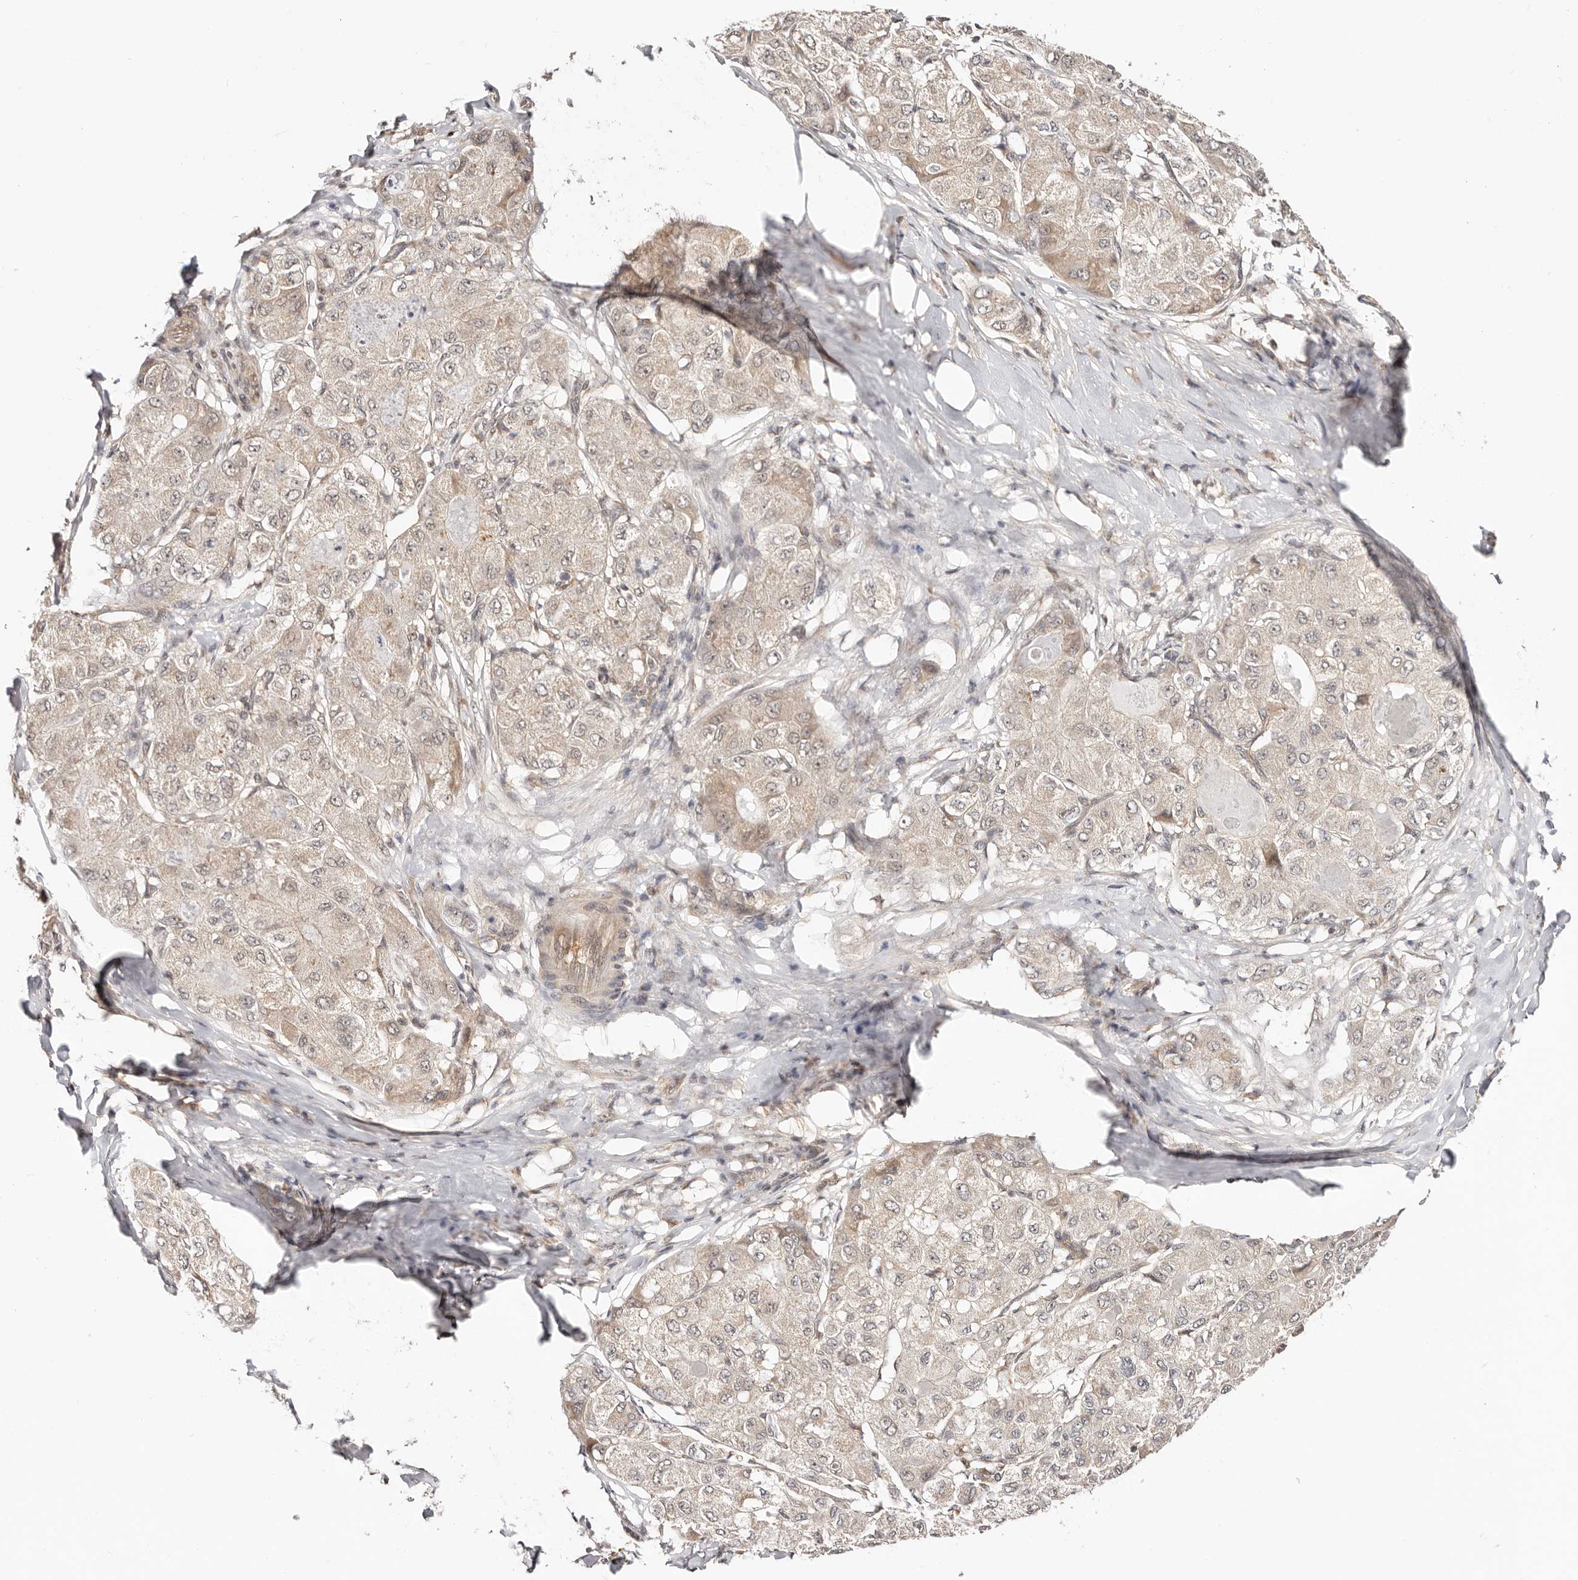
{"staining": {"intensity": "weak", "quantity": "<25%", "location": "cytoplasmic/membranous"}, "tissue": "liver cancer", "cell_type": "Tumor cells", "image_type": "cancer", "snomed": [{"axis": "morphology", "description": "Carcinoma, Hepatocellular, NOS"}, {"axis": "topography", "description": "Liver"}], "caption": "Immunohistochemistry (IHC) of human liver cancer (hepatocellular carcinoma) demonstrates no staining in tumor cells. The staining was performed using DAB (3,3'-diaminobenzidine) to visualize the protein expression in brown, while the nuclei were stained in blue with hematoxylin (Magnification: 20x).", "gene": "CTNNBL1", "patient": {"sex": "male", "age": 80}}